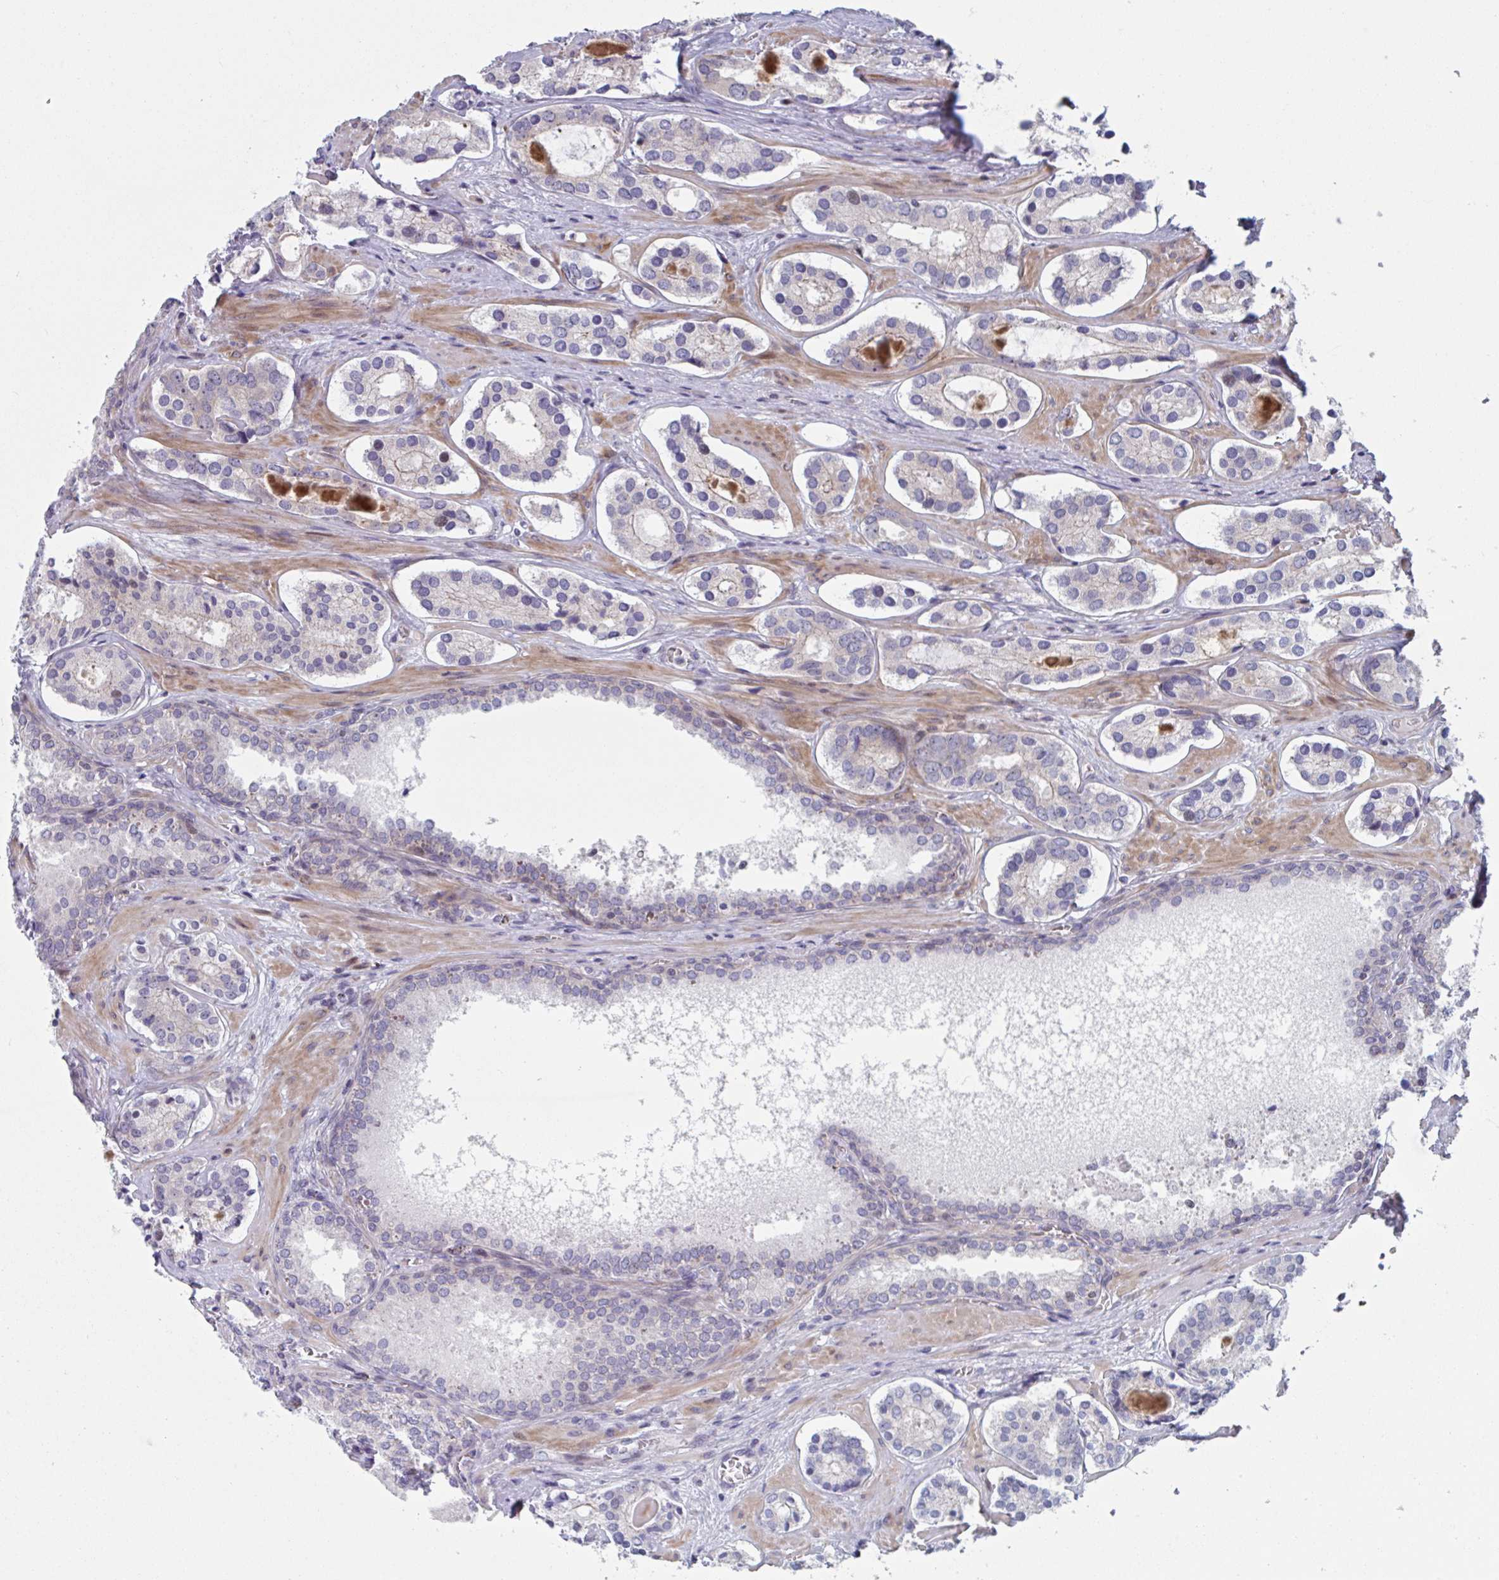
{"staining": {"intensity": "negative", "quantity": "none", "location": "none"}, "tissue": "prostate cancer", "cell_type": "Tumor cells", "image_type": "cancer", "snomed": [{"axis": "morphology", "description": "Adenocarcinoma, Low grade"}, {"axis": "topography", "description": "Prostate"}], "caption": "DAB (3,3'-diaminobenzidine) immunohistochemical staining of prostate cancer reveals no significant expression in tumor cells.", "gene": "DUXA", "patient": {"sex": "male", "age": 62}}